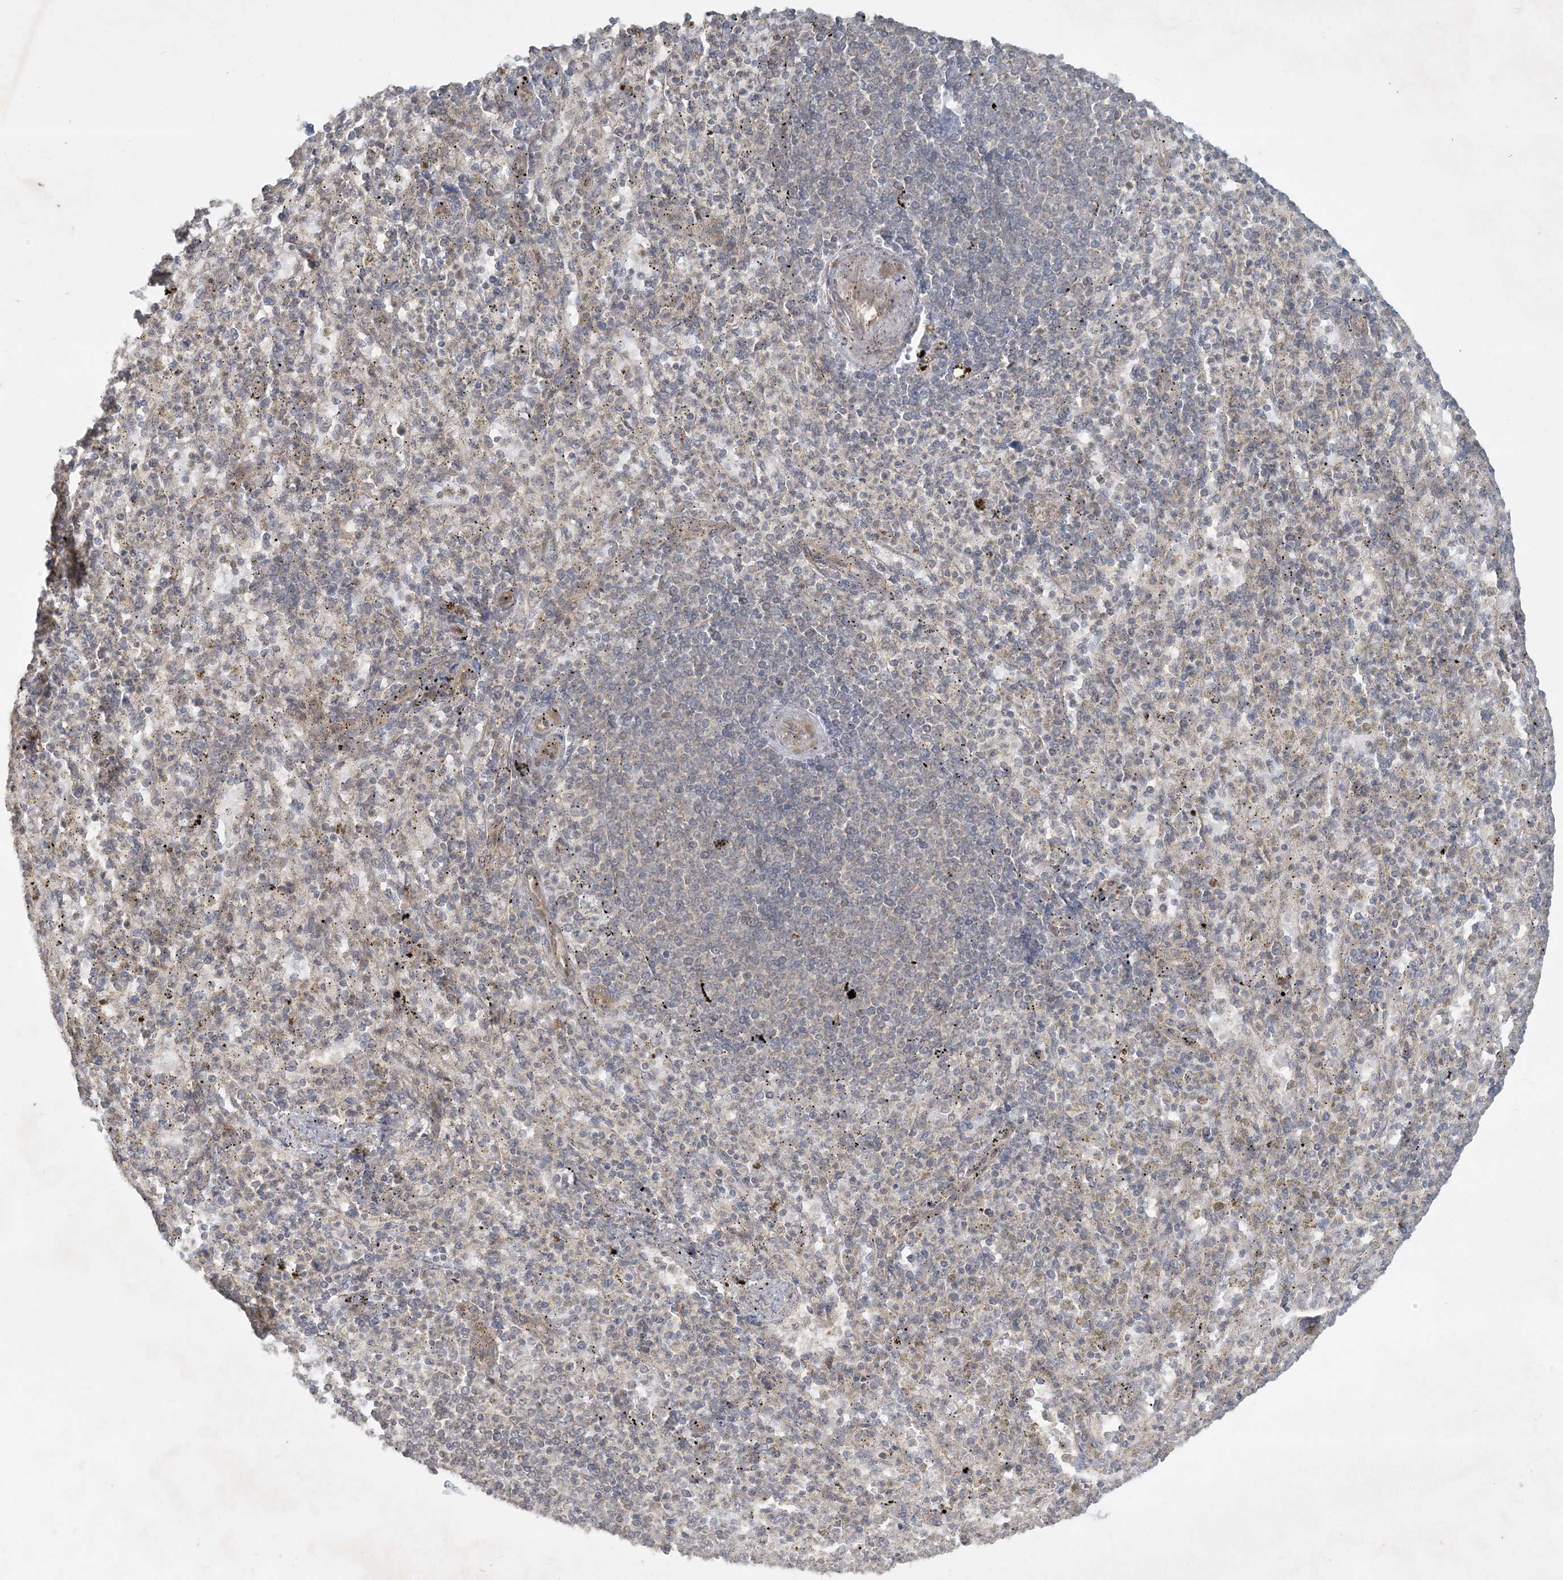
{"staining": {"intensity": "negative", "quantity": "none", "location": "none"}, "tissue": "spleen", "cell_type": "Cells in red pulp", "image_type": "normal", "snomed": [{"axis": "morphology", "description": "Normal tissue, NOS"}, {"axis": "topography", "description": "Spleen"}], "caption": "The image exhibits no staining of cells in red pulp in benign spleen.", "gene": "BCORL1", "patient": {"sex": "female", "age": 74}}